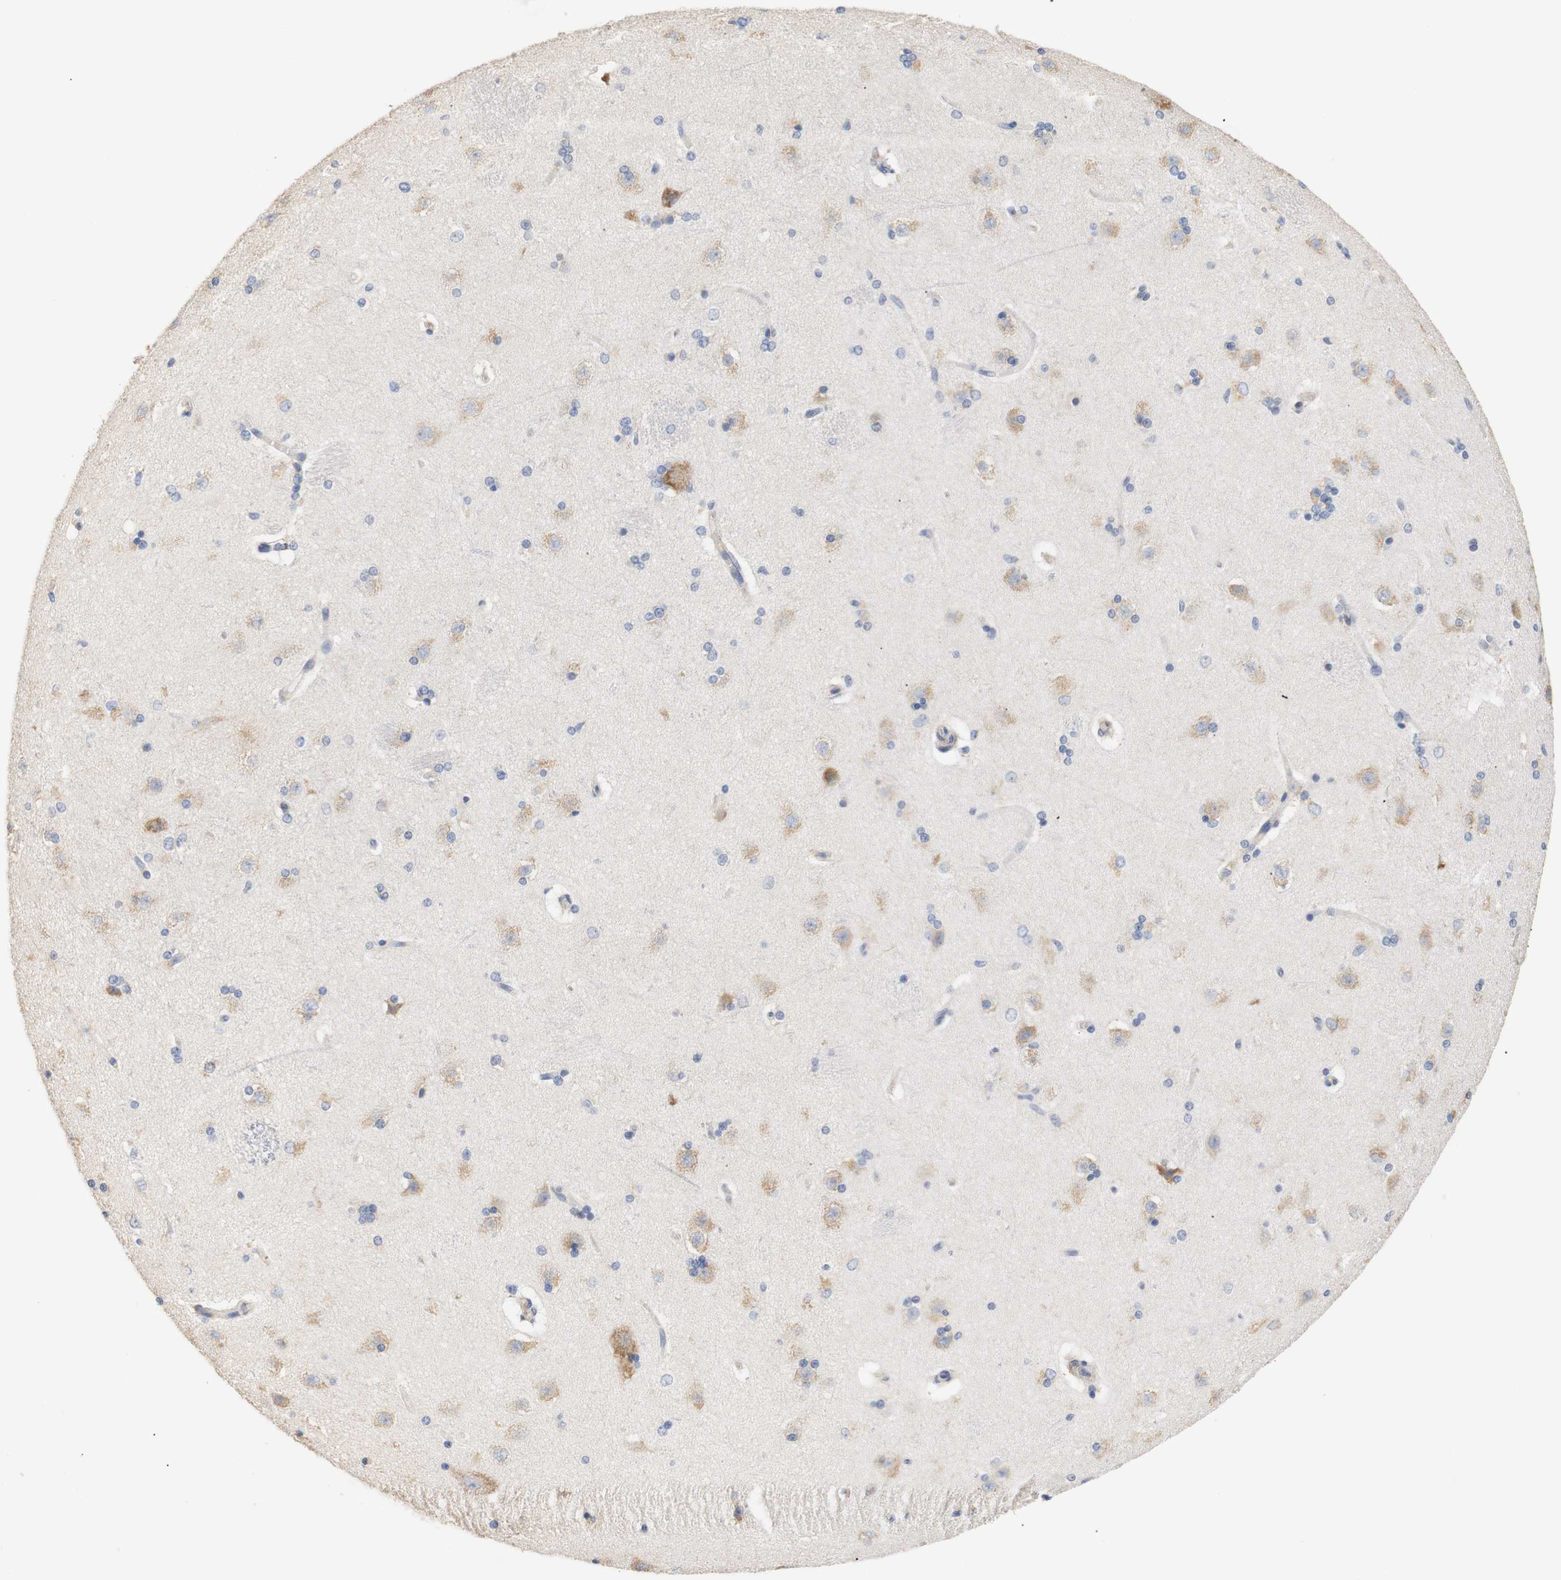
{"staining": {"intensity": "moderate", "quantity": "<25%", "location": "cytoplasmic/membranous"}, "tissue": "caudate", "cell_type": "Glial cells", "image_type": "normal", "snomed": [{"axis": "morphology", "description": "Normal tissue, NOS"}, {"axis": "topography", "description": "Lateral ventricle wall"}], "caption": "Protein expression analysis of normal human caudate reveals moderate cytoplasmic/membranous expression in about <25% of glial cells.", "gene": "TRIM5", "patient": {"sex": "female", "age": 19}}